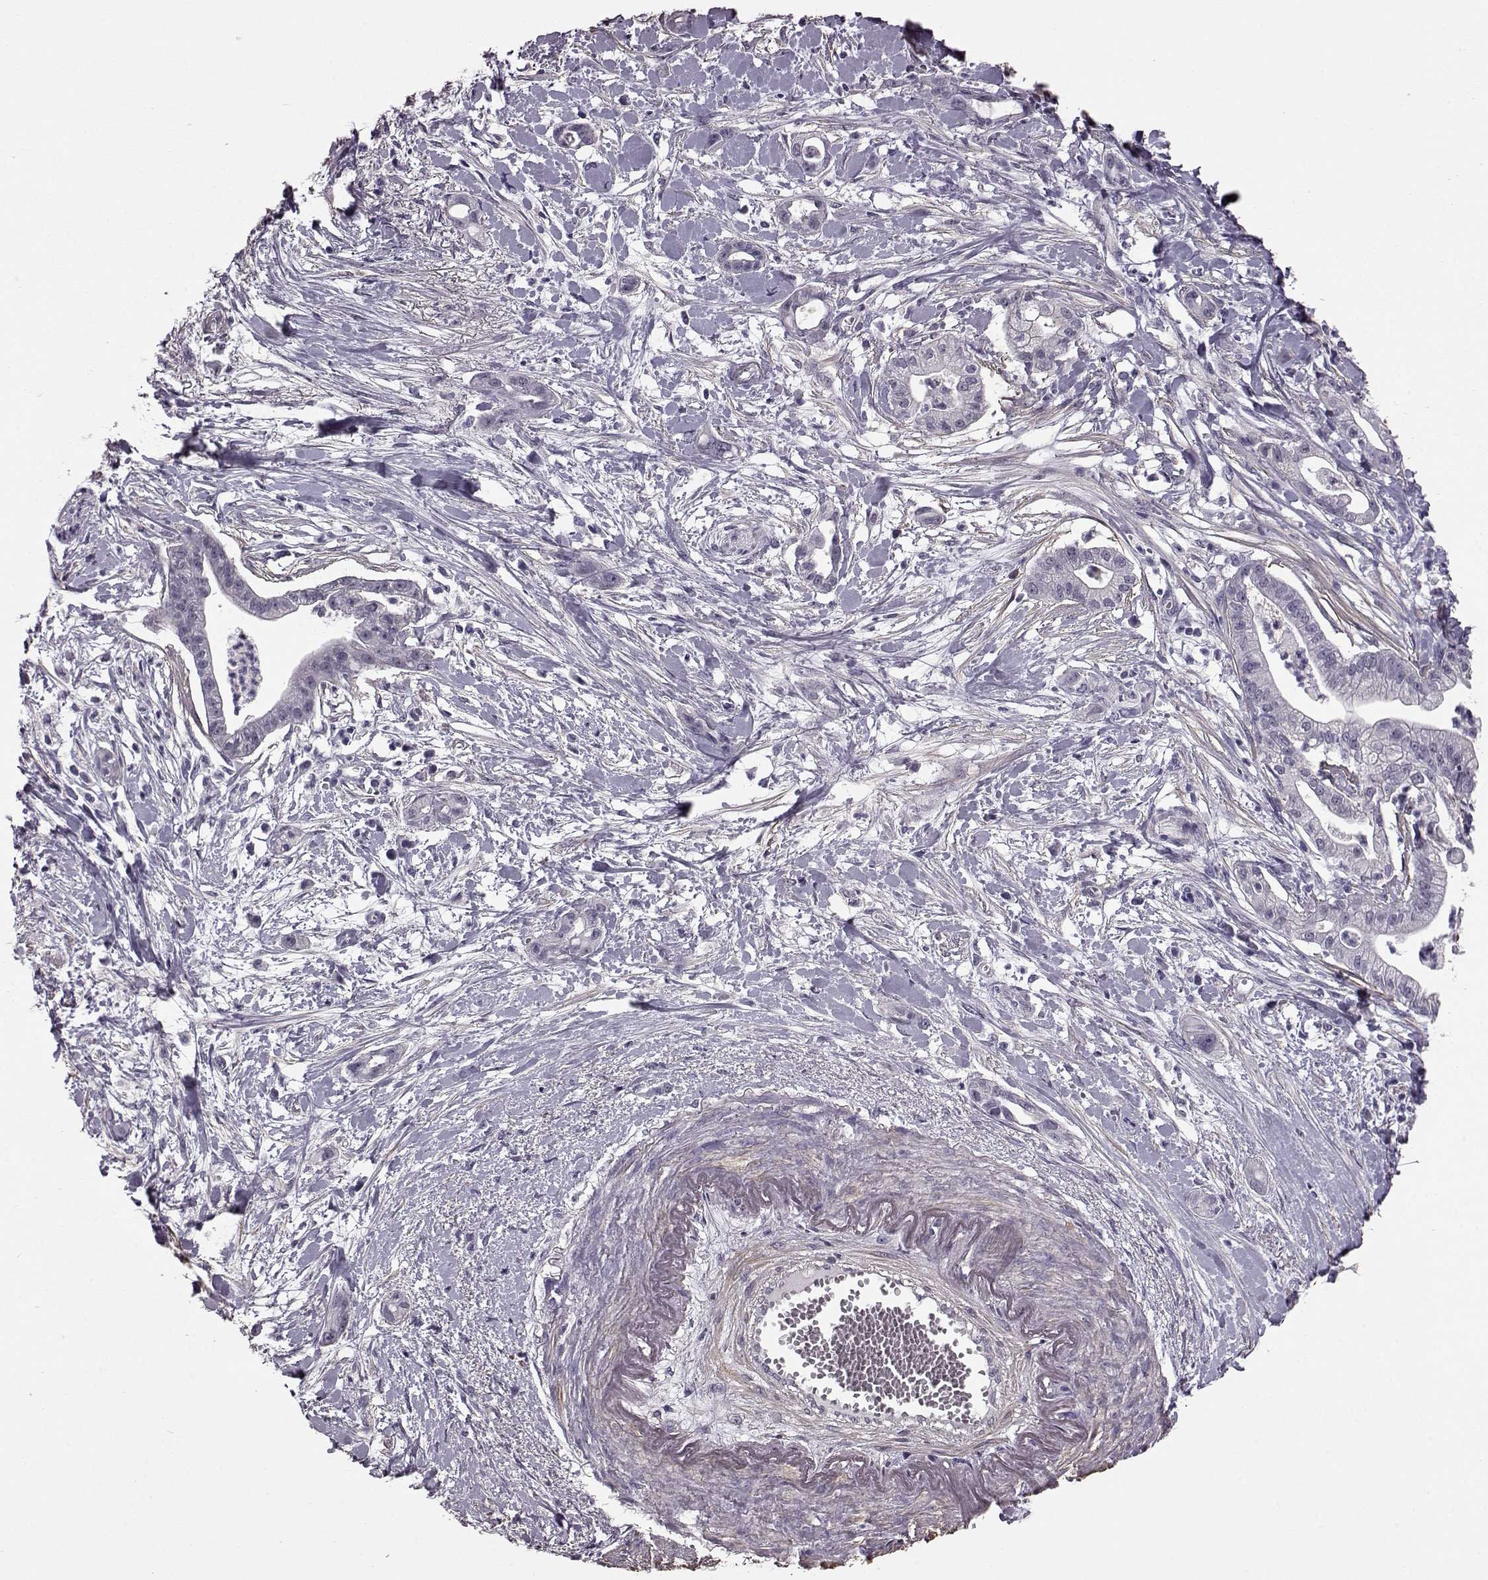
{"staining": {"intensity": "negative", "quantity": "none", "location": "none"}, "tissue": "pancreatic cancer", "cell_type": "Tumor cells", "image_type": "cancer", "snomed": [{"axis": "morphology", "description": "Normal tissue, NOS"}, {"axis": "morphology", "description": "Adenocarcinoma, NOS"}, {"axis": "topography", "description": "Lymph node"}, {"axis": "topography", "description": "Pancreas"}], "caption": "Immunohistochemistry of pancreatic cancer exhibits no expression in tumor cells.", "gene": "SLCO3A1", "patient": {"sex": "female", "age": 58}}